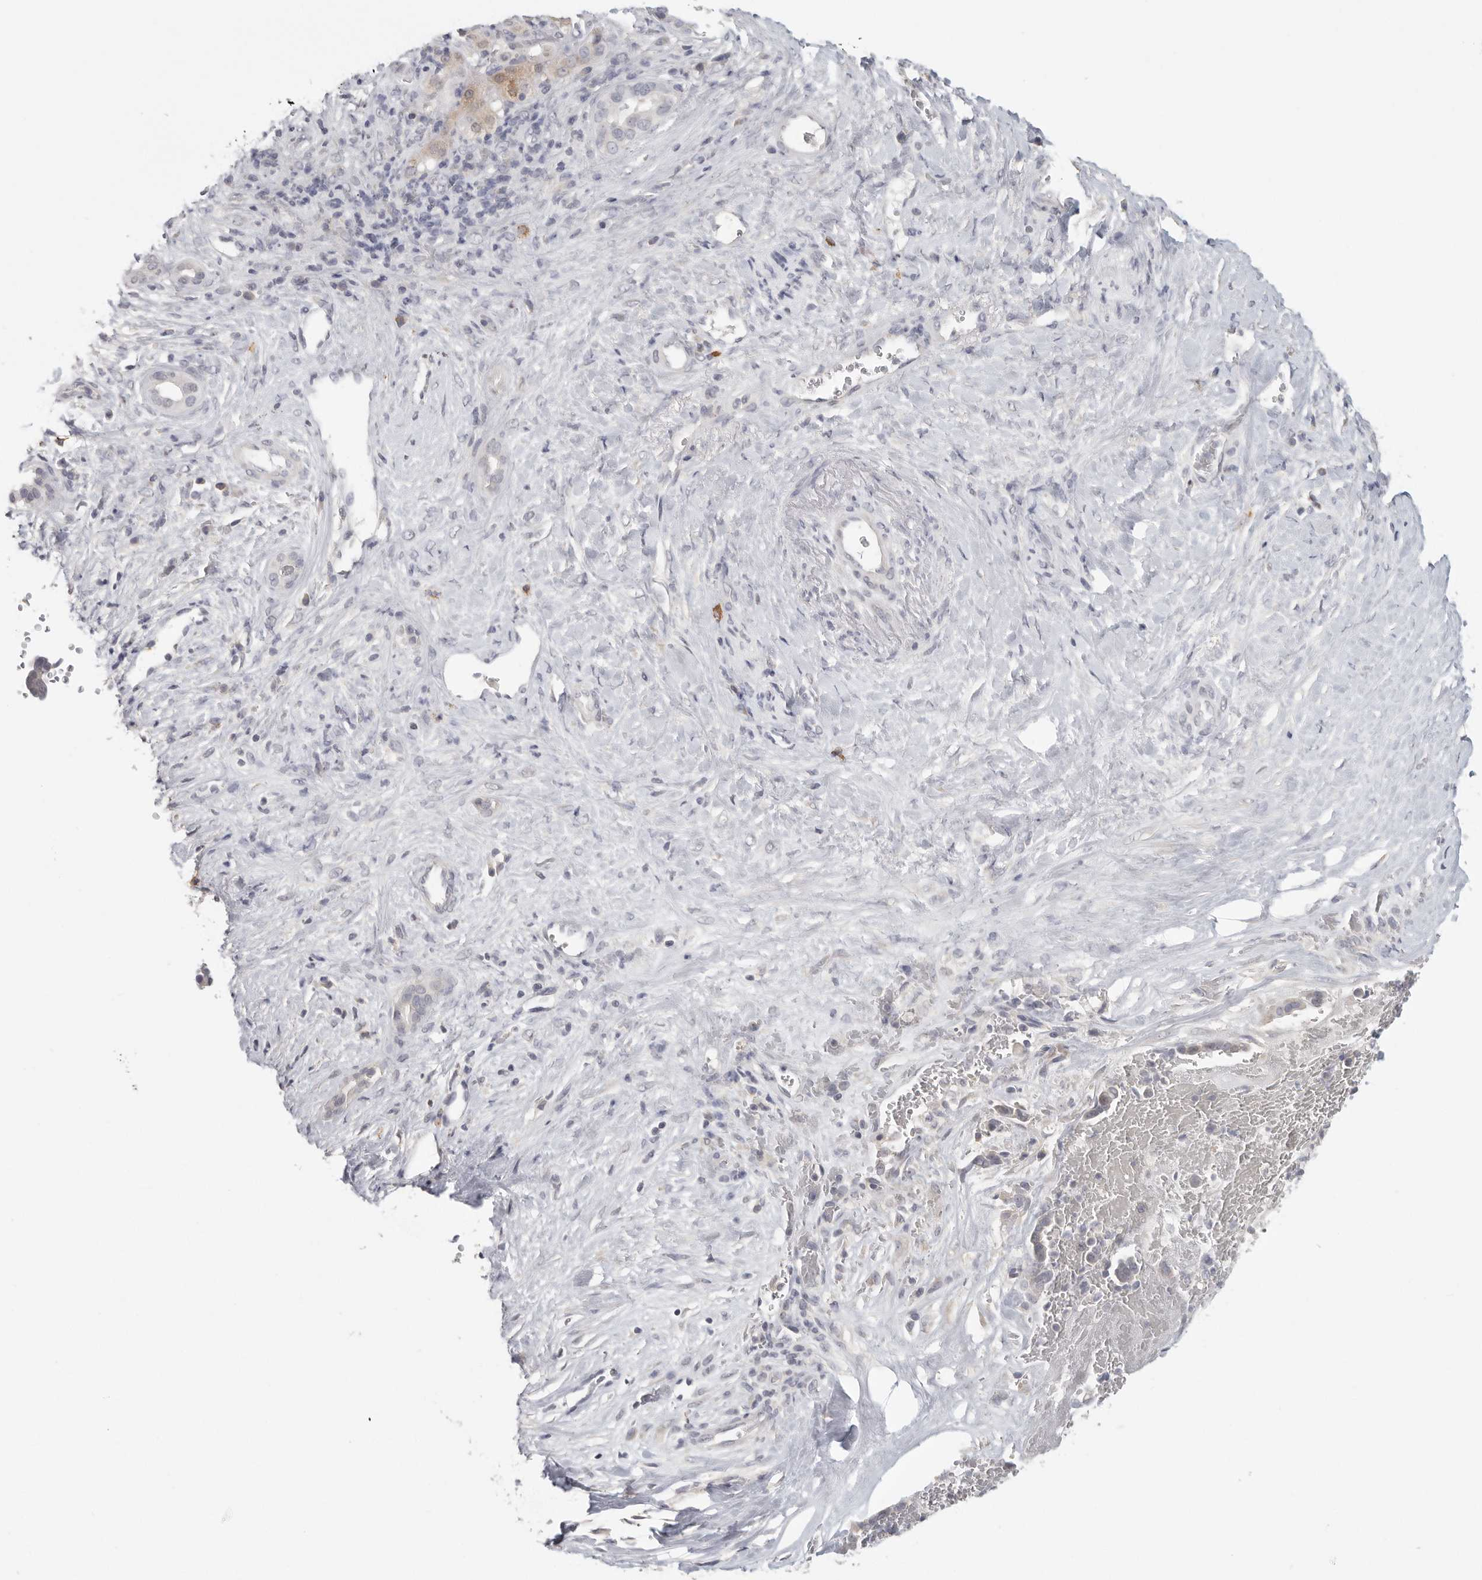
{"staining": {"intensity": "weak", "quantity": "<25%", "location": "cytoplasmic/membranous"}, "tissue": "liver cancer", "cell_type": "Tumor cells", "image_type": "cancer", "snomed": [{"axis": "morphology", "description": "Cholangiocarcinoma"}, {"axis": "topography", "description": "Liver"}], "caption": "Human cholangiocarcinoma (liver) stained for a protein using IHC shows no expression in tumor cells.", "gene": "DNAJC11", "patient": {"sex": "female", "age": 75}}